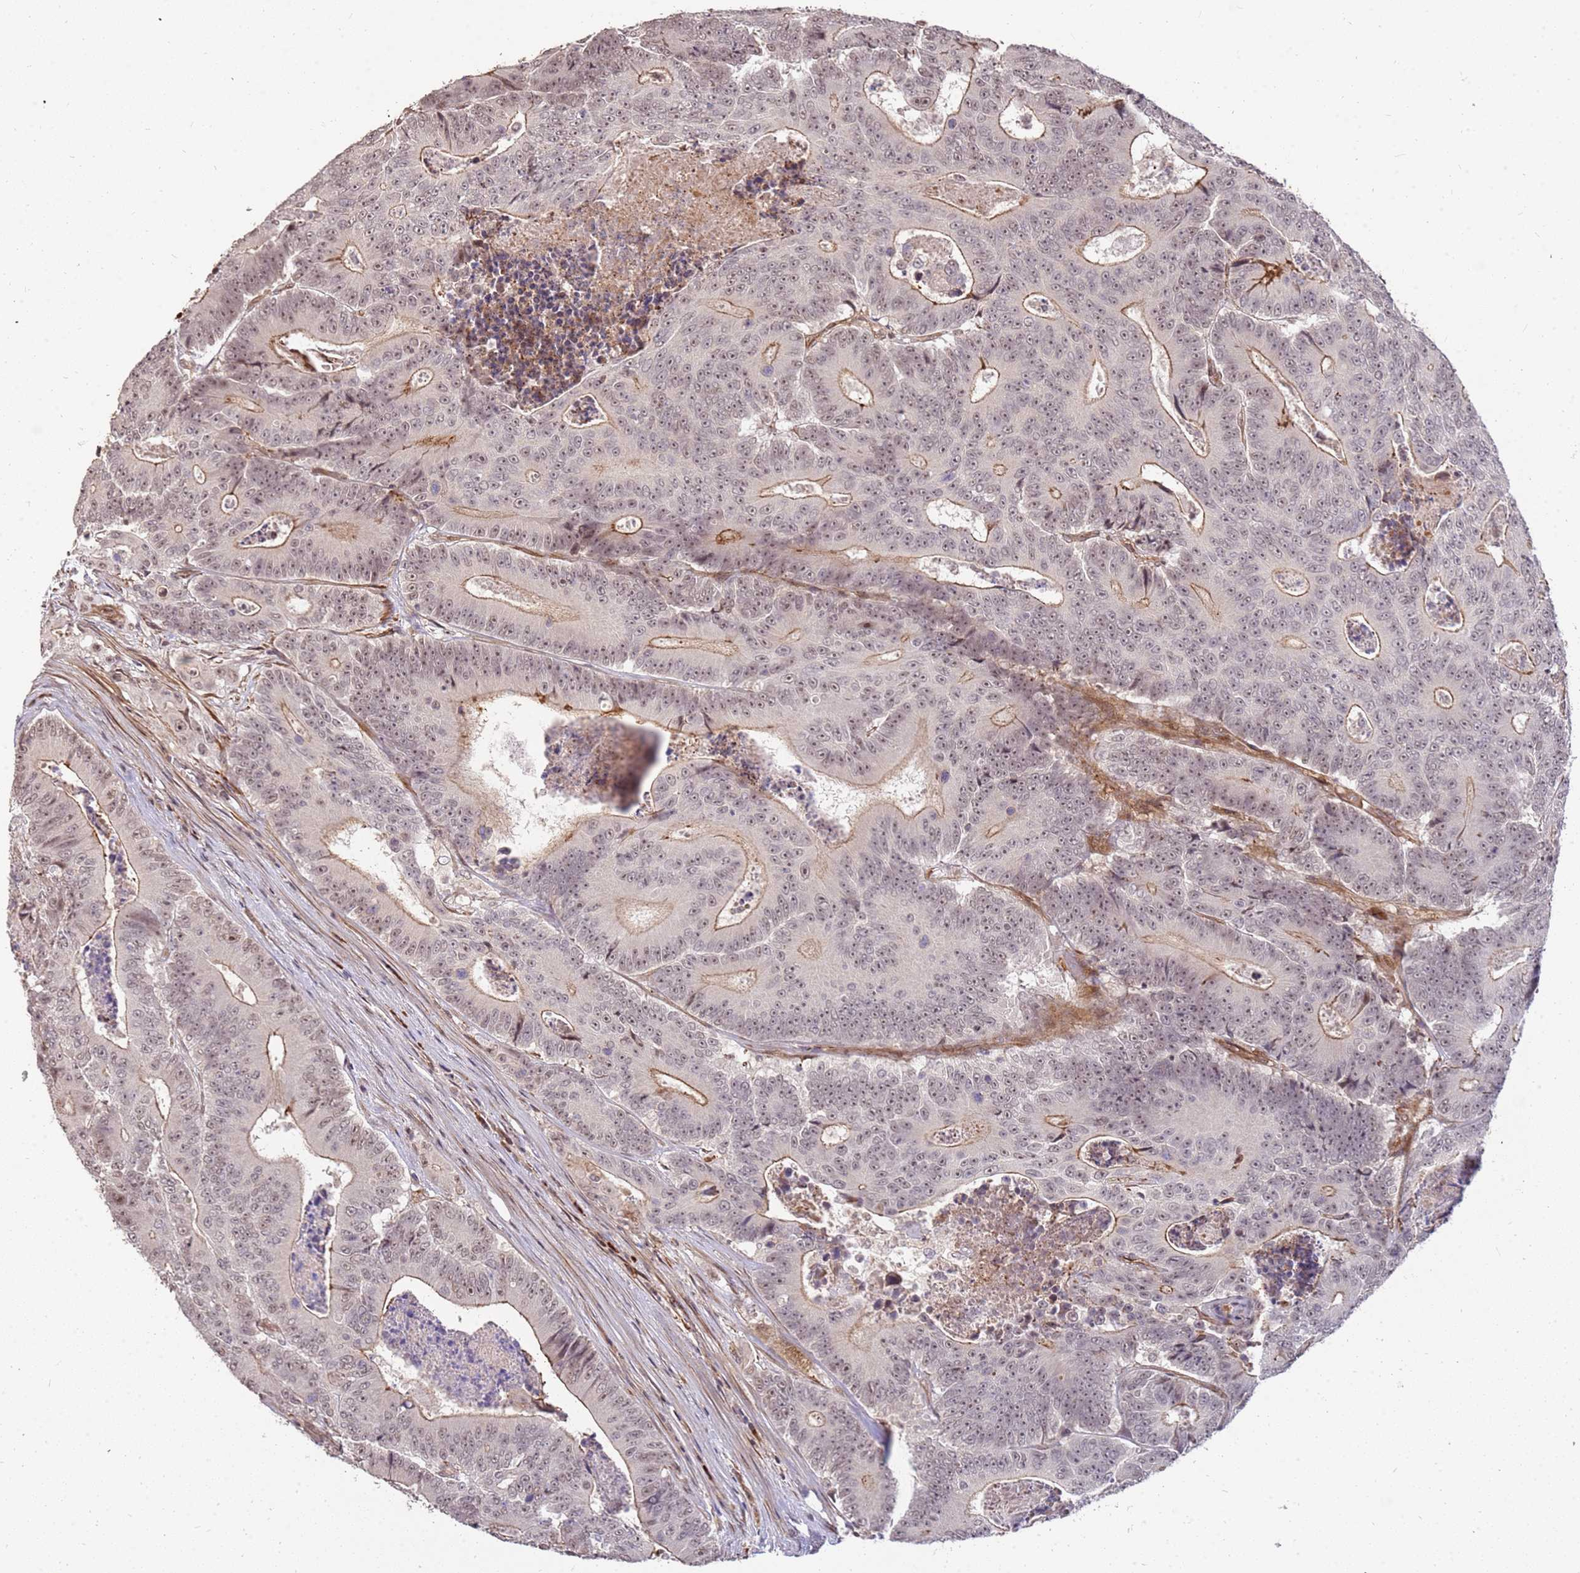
{"staining": {"intensity": "moderate", "quantity": ">75%", "location": "cytoplasmic/membranous,nuclear"}, "tissue": "colorectal cancer", "cell_type": "Tumor cells", "image_type": "cancer", "snomed": [{"axis": "morphology", "description": "Adenocarcinoma, NOS"}, {"axis": "topography", "description": "Colon"}], "caption": "Colorectal cancer stained with a brown dye demonstrates moderate cytoplasmic/membranous and nuclear positive expression in approximately >75% of tumor cells.", "gene": "ST18", "patient": {"sex": "male", "age": 83}}